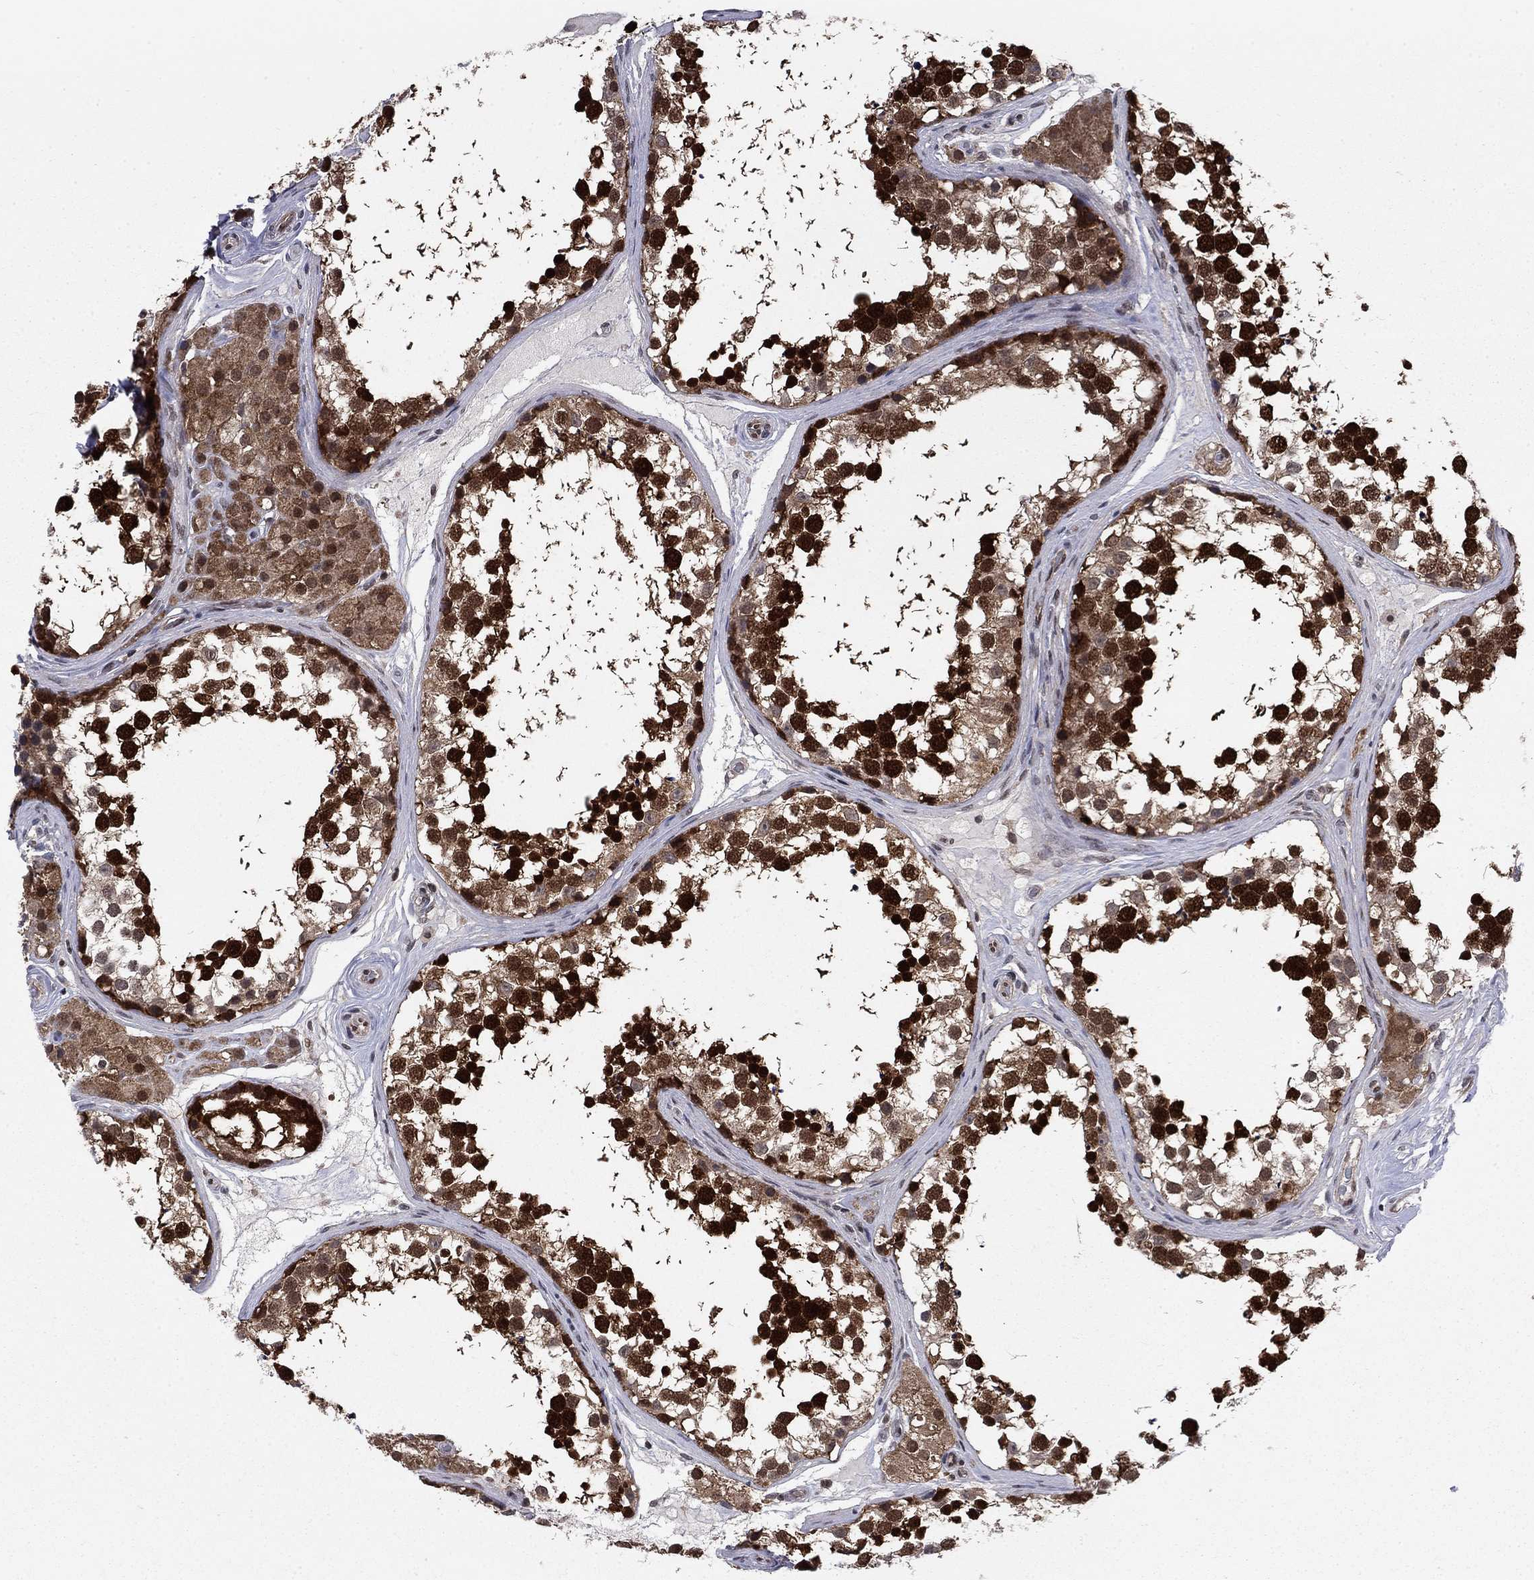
{"staining": {"intensity": "strong", "quantity": ">75%", "location": "nuclear"}, "tissue": "testis", "cell_type": "Cells in seminiferous ducts", "image_type": "normal", "snomed": [{"axis": "morphology", "description": "Normal tissue, NOS"}, {"axis": "morphology", "description": "Seminoma, NOS"}, {"axis": "topography", "description": "Testis"}], "caption": "Immunohistochemistry (DAB) staining of normal testis exhibits strong nuclear protein expression in about >75% of cells in seminiferous ducts.", "gene": "DNAJA1", "patient": {"sex": "male", "age": 65}}